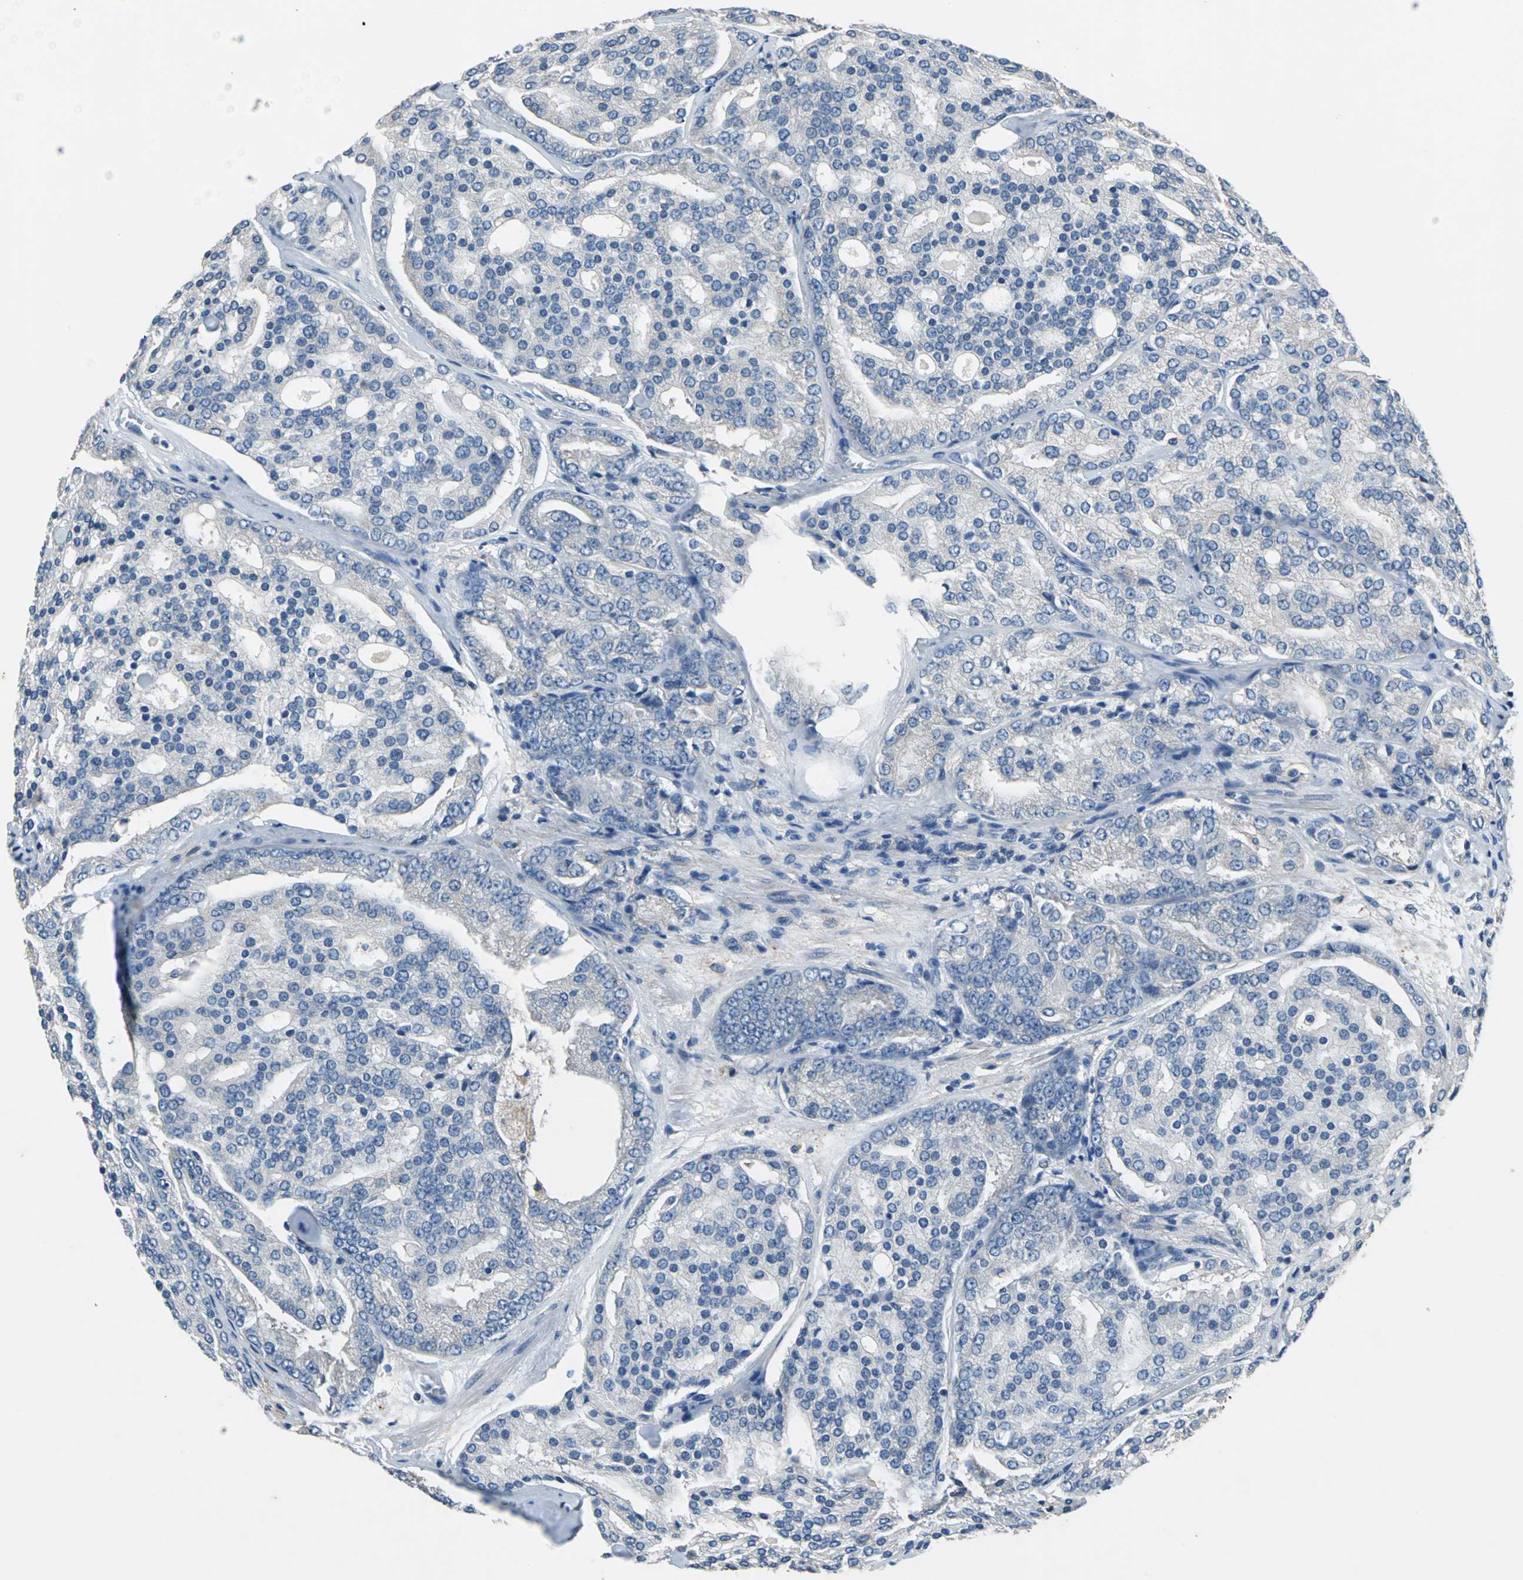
{"staining": {"intensity": "negative", "quantity": "none", "location": "none"}, "tissue": "prostate cancer", "cell_type": "Tumor cells", "image_type": "cancer", "snomed": [{"axis": "morphology", "description": "Adenocarcinoma, High grade"}, {"axis": "topography", "description": "Prostate"}], "caption": "Immunohistochemistry (IHC) histopathology image of neoplastic tissue: human prostate cancer (adenocarcinoma (high-grade)) stained with DAB (3,3'-diaminobenzidine) displays no significant protein positivity in tumor cells.", "gene": "PRKCA", "patient": {"sex": "male", "age": 64}}